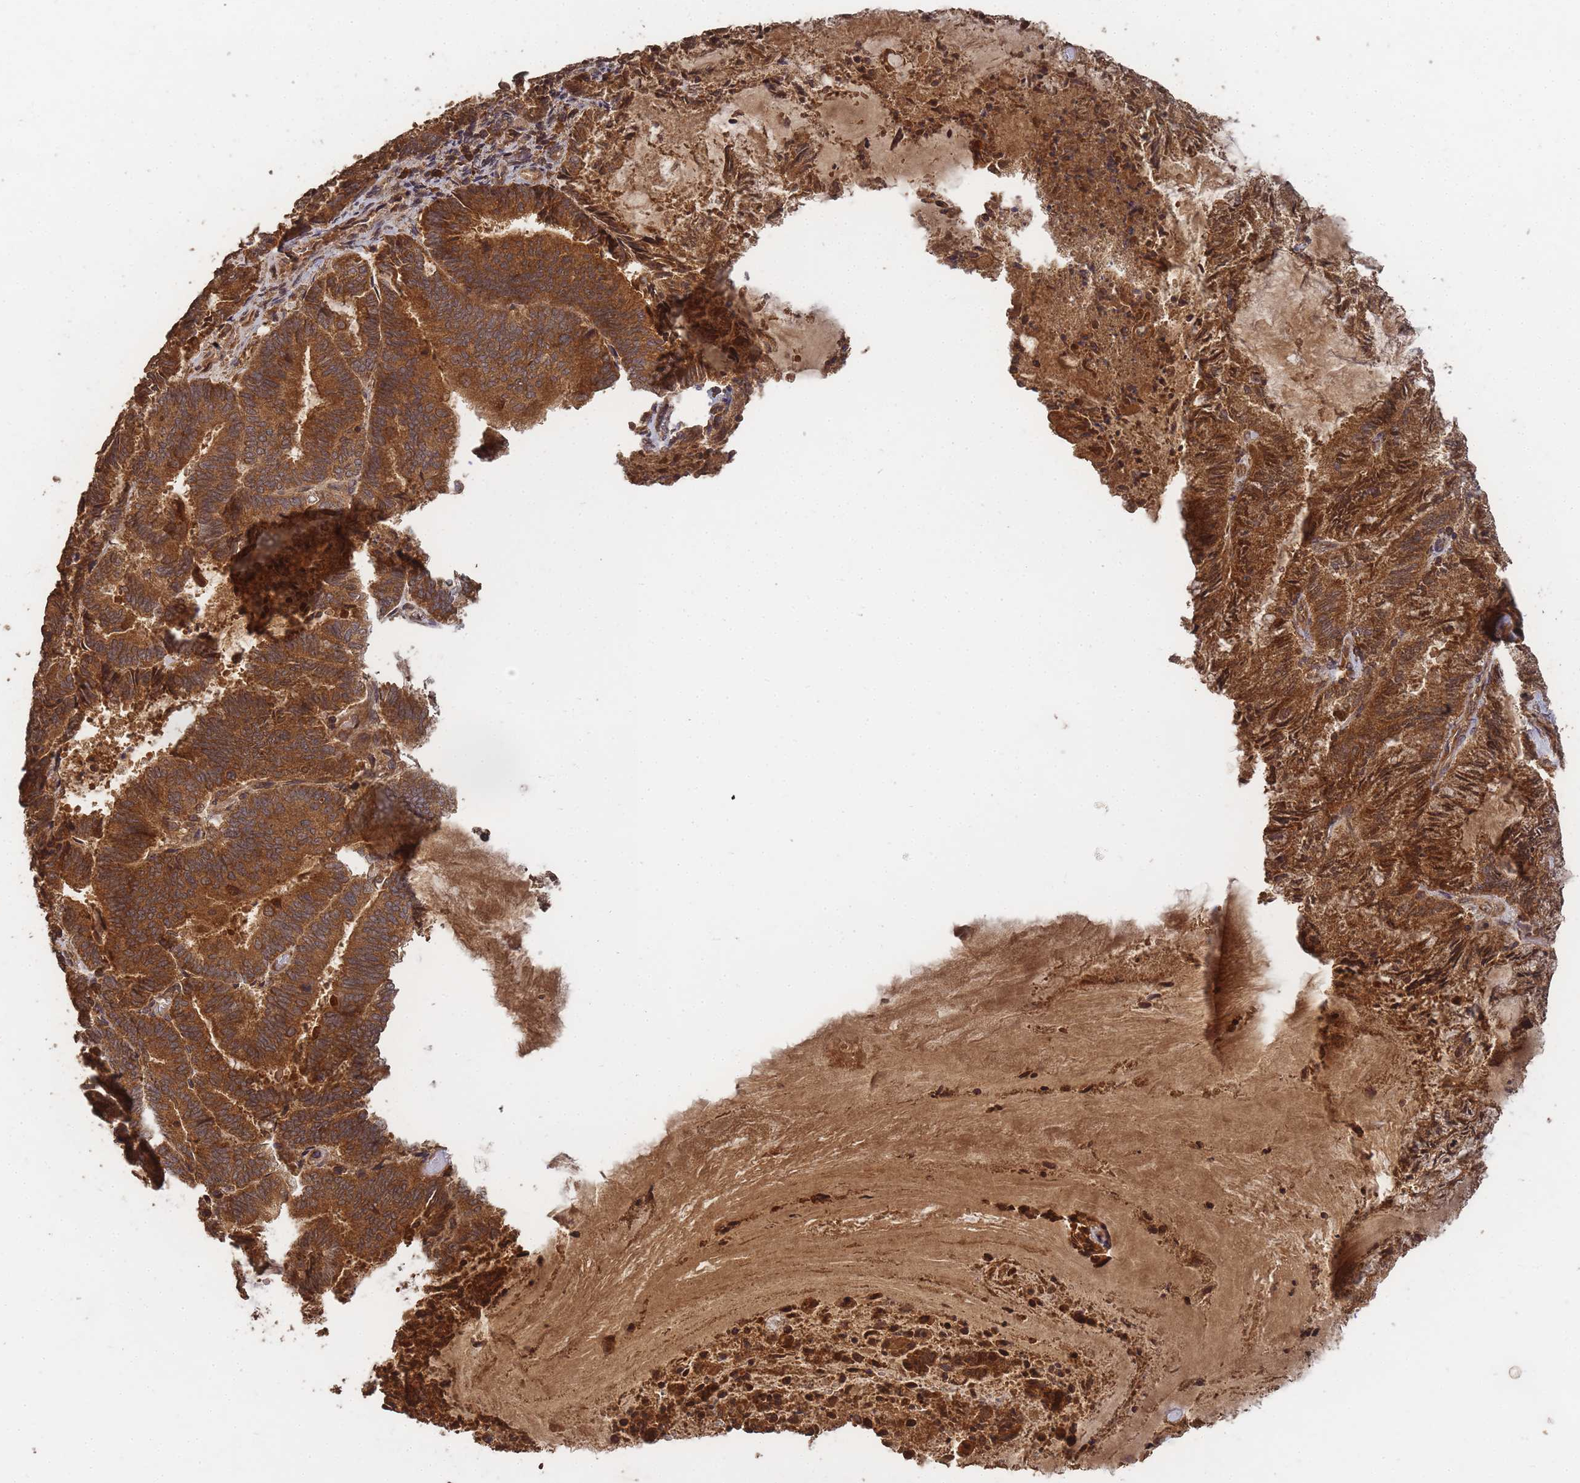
{"staining": {"intensity": "strong", "quantity": ">75%", "location": "cytoplasmic/membranous"}, "tissue": "endometrial cancer", "cell_type": "Tumor cells", "image_type": "cancer", "snomed": [{"axis": "morphology", "description": "Adenocarcinoma, NOS"}, {"axis": "topography", "description": "Endometrium"}], "caption": "Human endometrial adenocarcinoma stained with a protein marker shows strong staining in tumor cells.", "gene": "ALKBH1", "patient": {"sex": "female", "age": 80}}